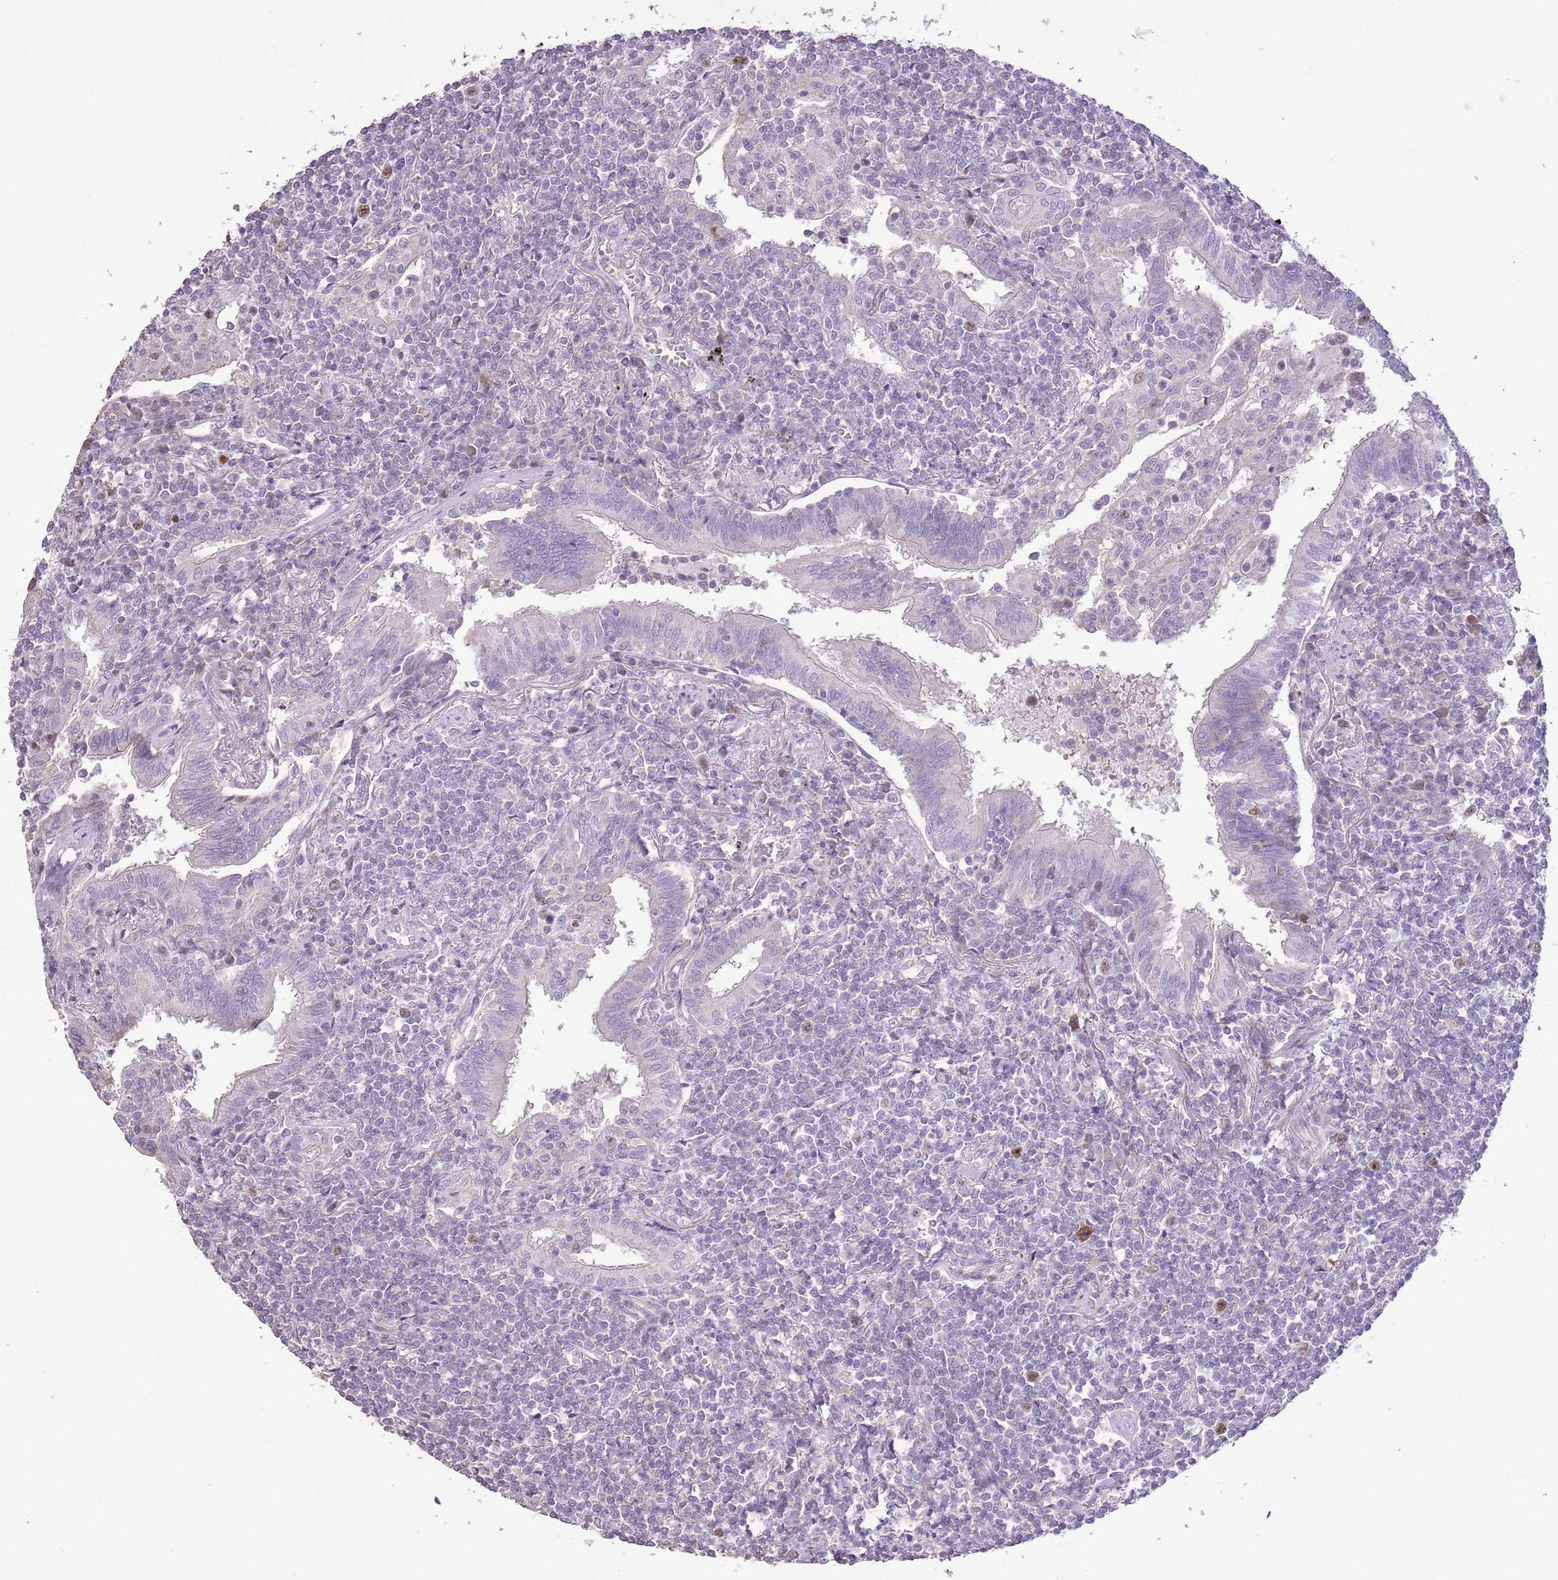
{"staining": {"intensity": "moderate", "quantity": "<25%", "location": "nuclear"}, "tissue": "lymphoma", "cell_type": "Tumor cells", "image_type": "cancer", "snomed": [{"axis": "morphology", "description": "Malignant lymphoma, non-Hodgkin's type, Low grade"}, {"axis": "topography", "description": "Lung"}], "caption": "Moderate nuclear staining is appreciated in about <25% of tumor cells in lymphoma.", "gene": "GMNN", "patient": {"sex": "female", "age": 71}}